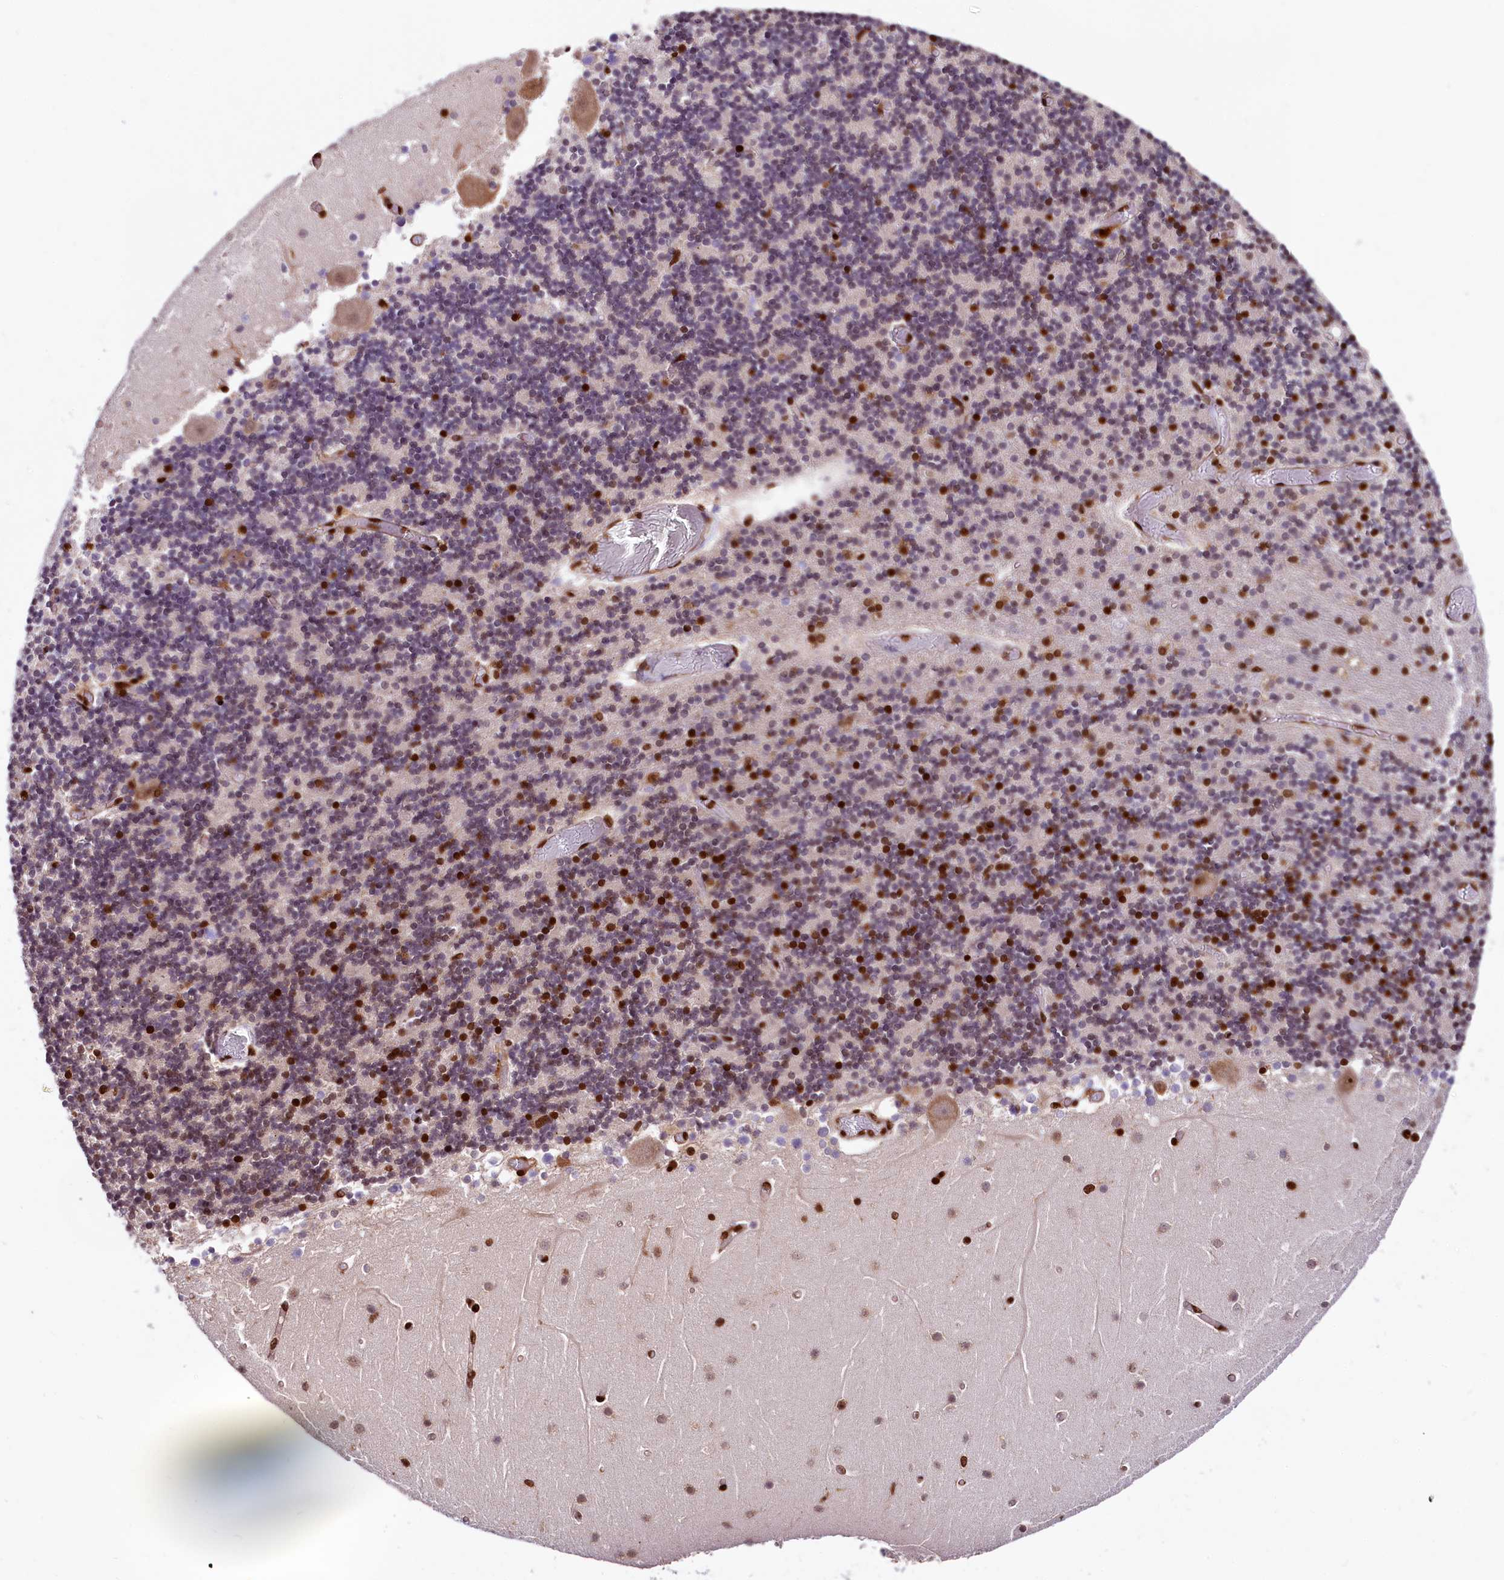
{"staining": {"intensity": "strong", "quantity": "25%-75%", "location": "nuclear"}, "tissue": "cerebellum", "cell_type": "Cells in granular layer", "image_type": "normal", "snomed": [{"axis": "morphology", "description": "Normal tissue, NOS"}, {"axis": "topography", "description": "Cerebellum"}], "caption": "Immunohistochemical staining of normal cerebellum shows 25%-75% levels of strong nuclear protein expression in approximately 25%-75% of cells in granular layer.", "gene": "PDS5B", "patient": {"sex": "female", "age": 28}}